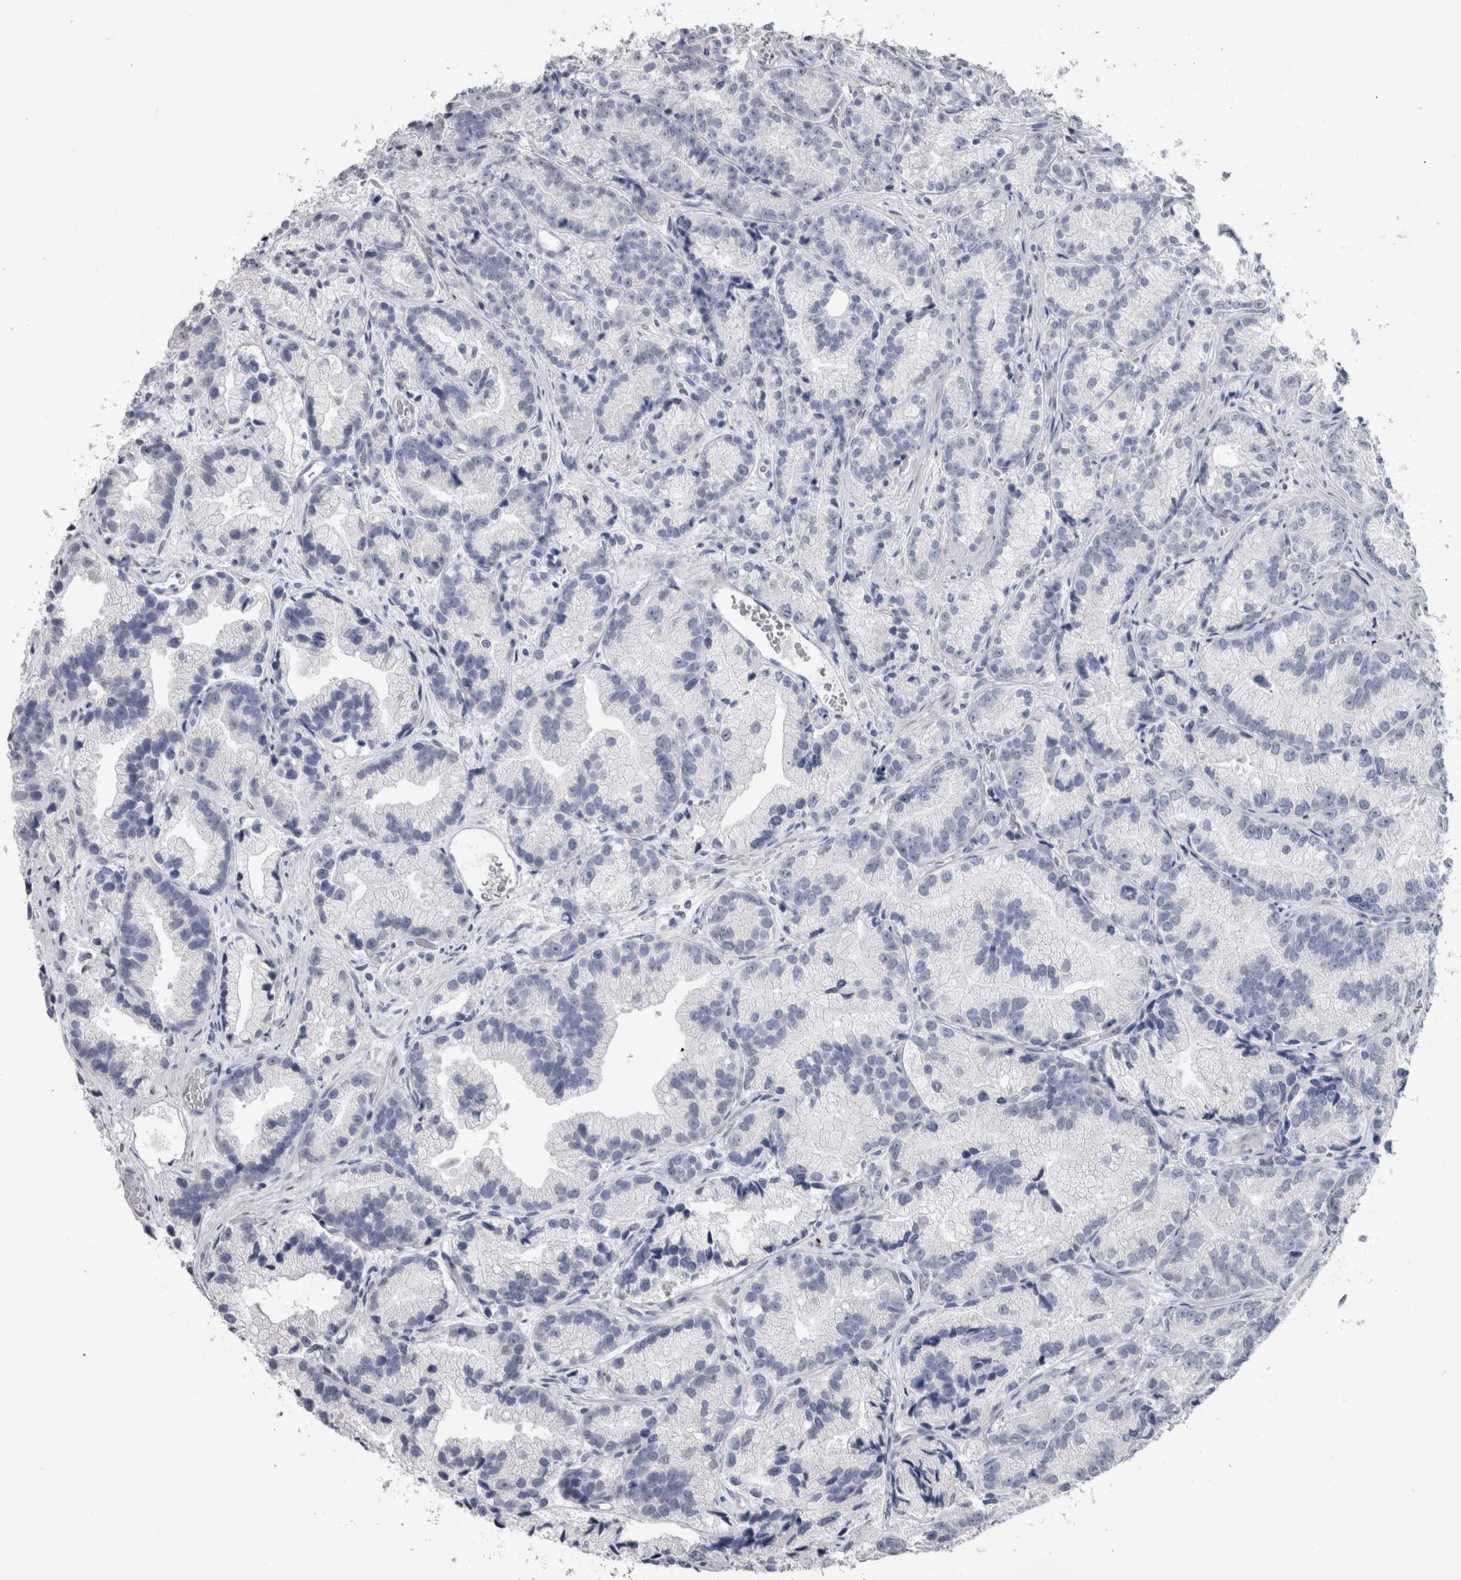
{"staining": {"intensity": "negative", "quantity": "none", "location": "none"}, "tissue": "prostate cancer", "cell_type": "Tumor cells", "image_type": "cancer", "snomed": [{"axis": "morphology", "description": "Adenocarcinoma, Low grade"}, {"axis": "topography", "description": "Prostate"}], "caption": "Immunohistochemical staining of human prostate cancer exhibits no significant positivity in tumor cells. The staining is performed using DAB (3,3'-diaminobenzidine) brown chromogen with nuclei counter-stained in using hematoxylin.", "gene": "PTH", "patient": {"sex": "male", "age": 89}}